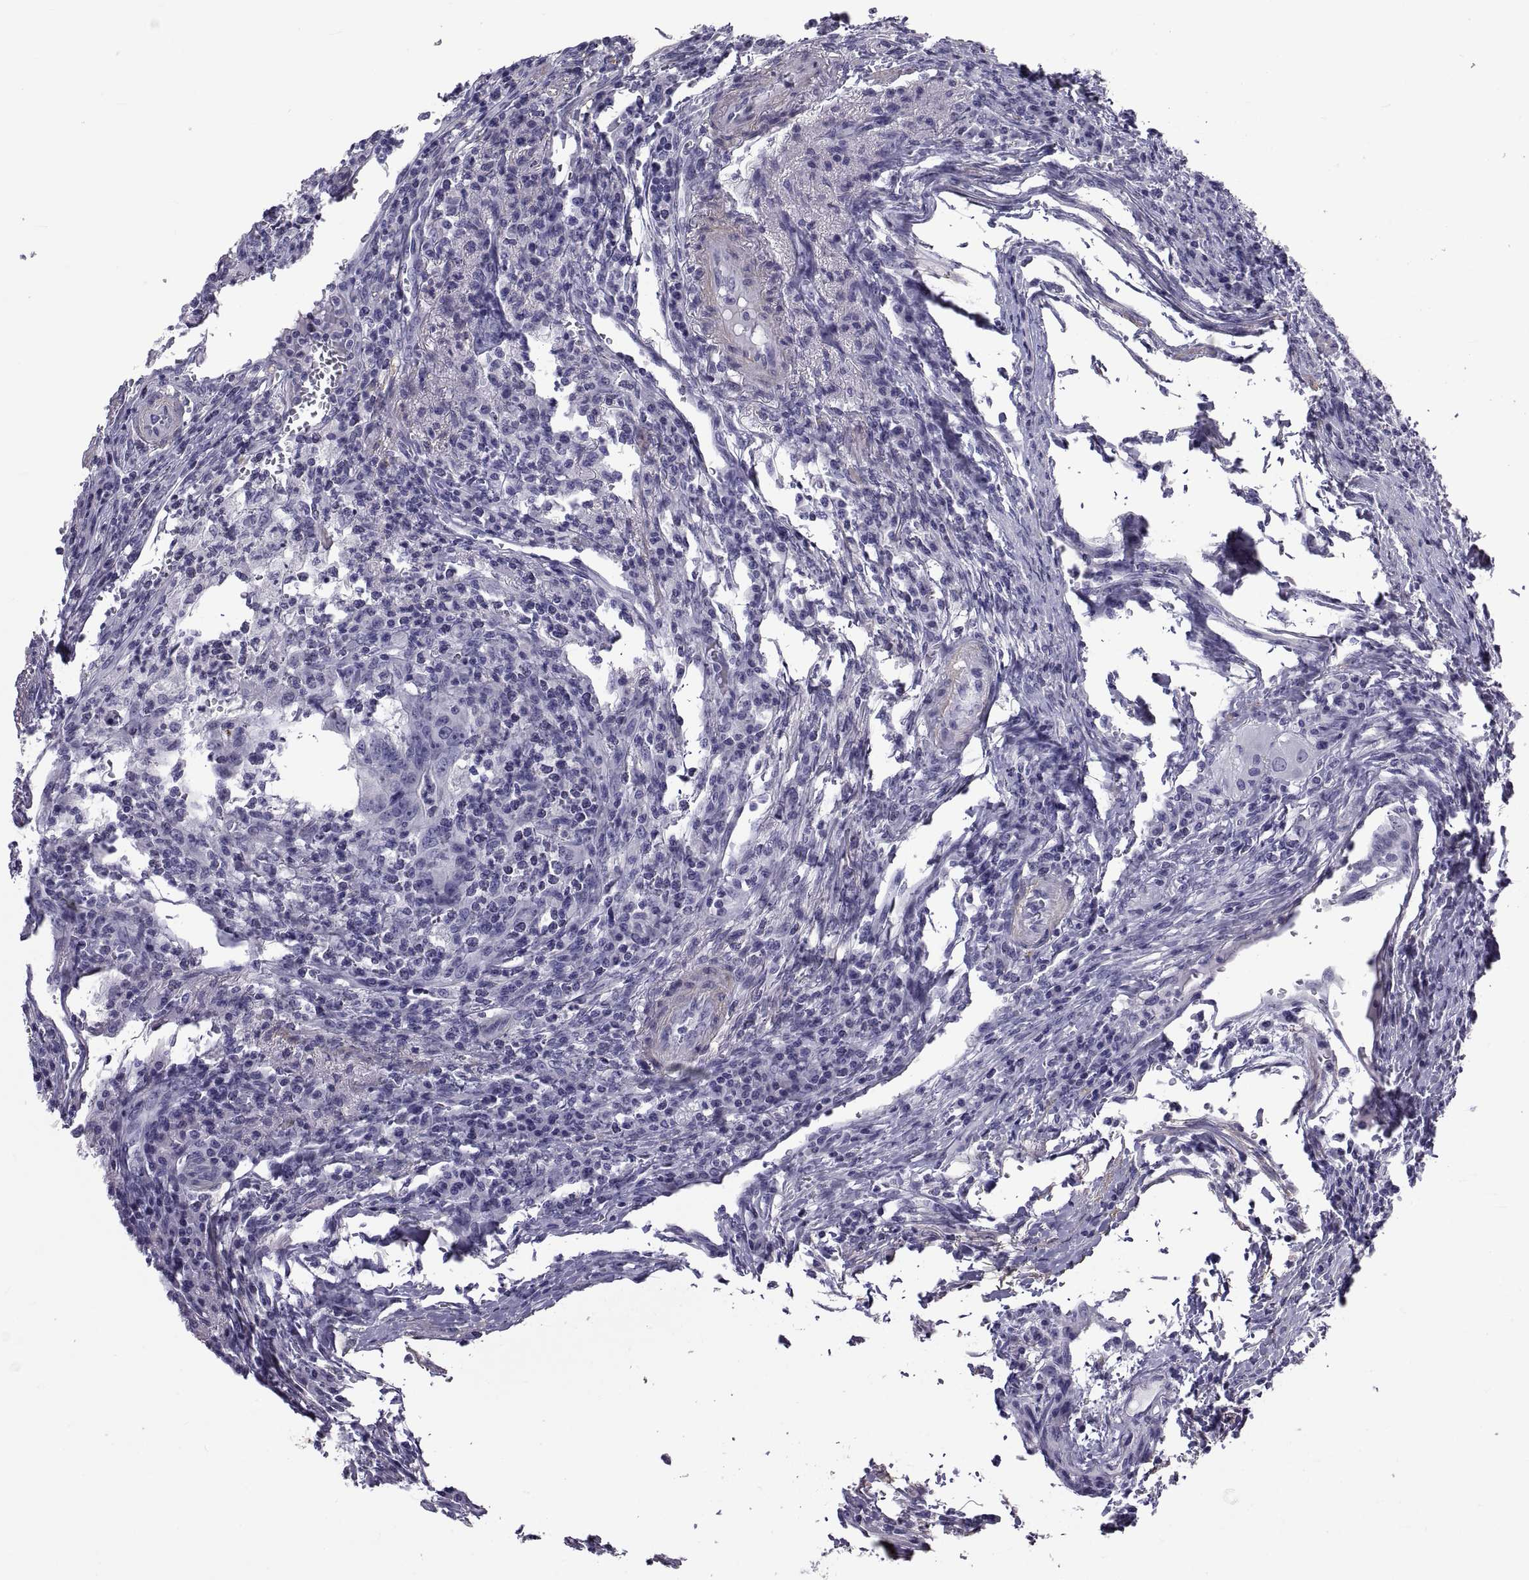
{"staining": {"intensity": "negative", "quantity": "none", "location": "none"}, "tissue": "colorectal cancer", "cell_type": "Tumor cells", "image_type": "cancer", "snomed": [{"axis": "morphology", "description": "Adenocarcinoma, NOS"}, {"axis": "topography", "description": "Colon"}], "caption": "Image shows no protein positivity in tumor cells of colorectal cancer (adenocarcinoma) tissue.", "gene": "MAGEB1", "patient": {"sex": "female", "age": 70}}